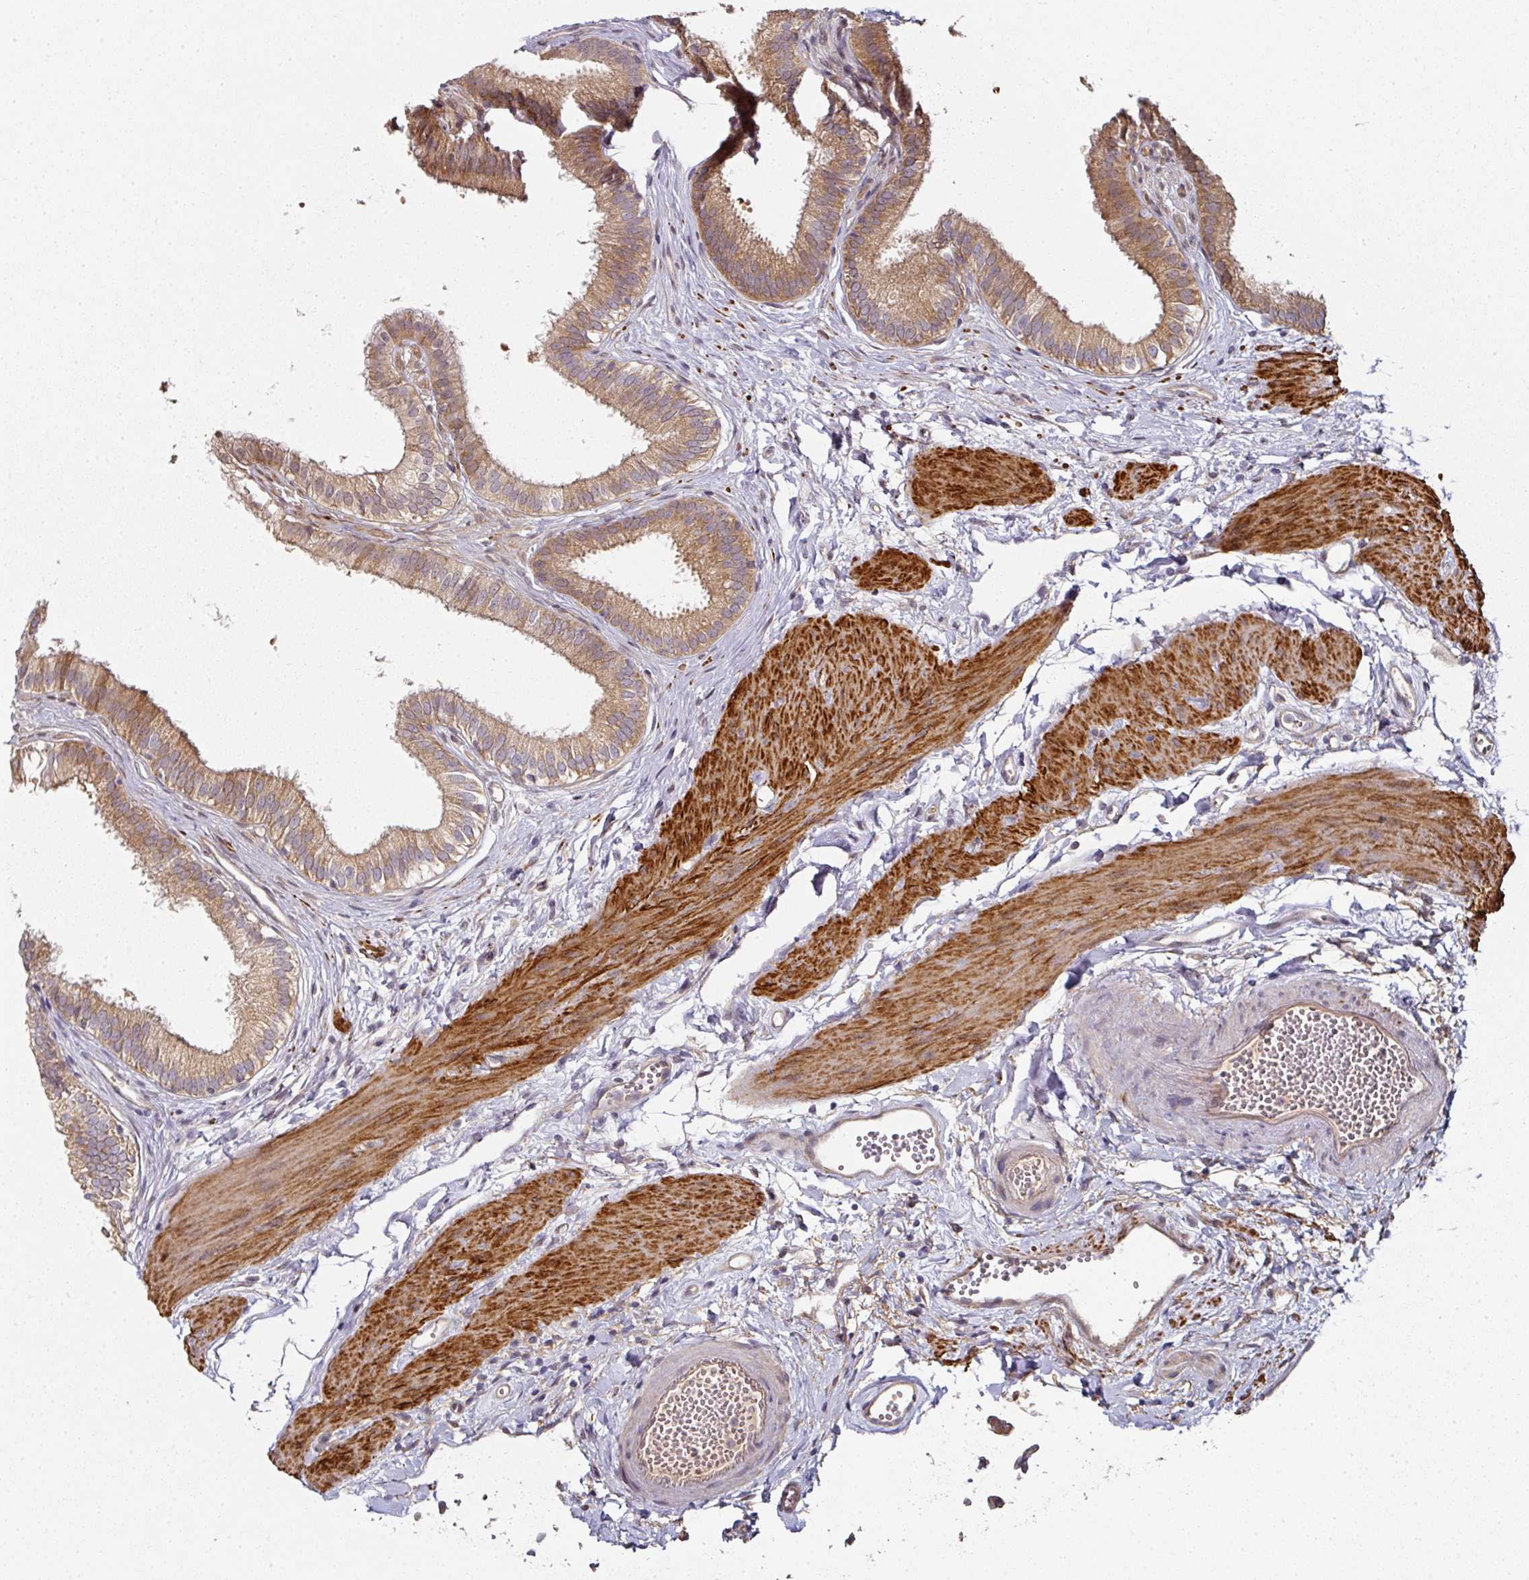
{"staining": {"intensity": "moderate", "quantity": ">75%", "location": "cytoplasmic/membranous,nuclear"}, "tissue": "gallbladder", "cell_type": "Glandular cells", "image_type": "normal", "snomed": [{"axis": "morphology", "description": "Normal tissue, NOS"}, {"axis": "topography", "description": "Gallbladder"}], "caption": "Immunohistochemical staining of normal gallbladder exhibits medium levels of moderate cytoplasmic/membranous,nuclear staining in about >75% of glandular cells.", "gene": "MAP2K2", "patient": {"sex": "female", "age": 54}}